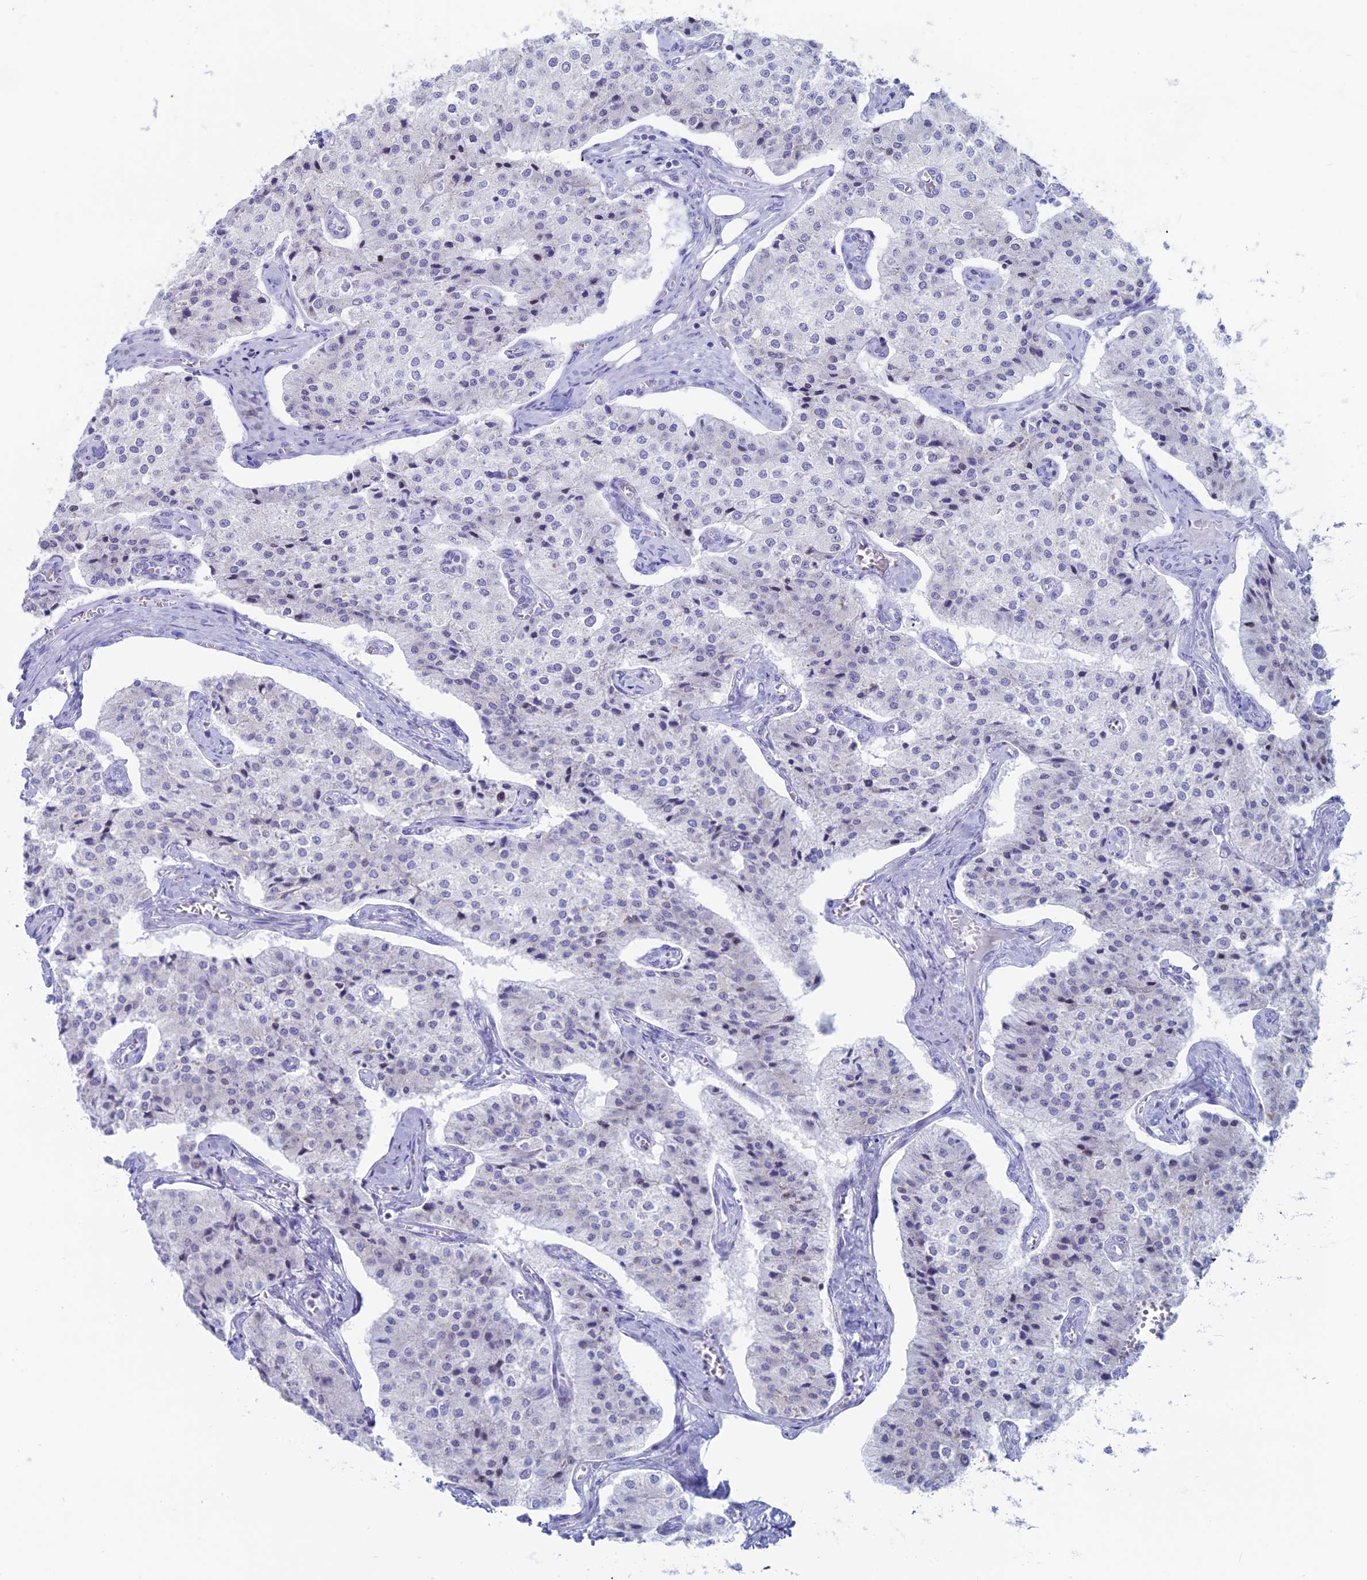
{"staining": {"intensity": "negative", "quantity": "none", "location": "none"}, "tissue": "carcinoid", "cell_type": "Tumor cells", "image_type": "cancer", "snomed": [{"axis": "morphology", "description": "Carcinoid, malignant, NOS"}, {"axis": "topography", "description": "Colon"}], "caption": "Tumor cells show no significant expression in carcinoid. (Immunohistochemistry (ihc), brightfield microscopy, high magnification).", "gene": "CERS6", "patient": {"sex": "female", "age": 52}}